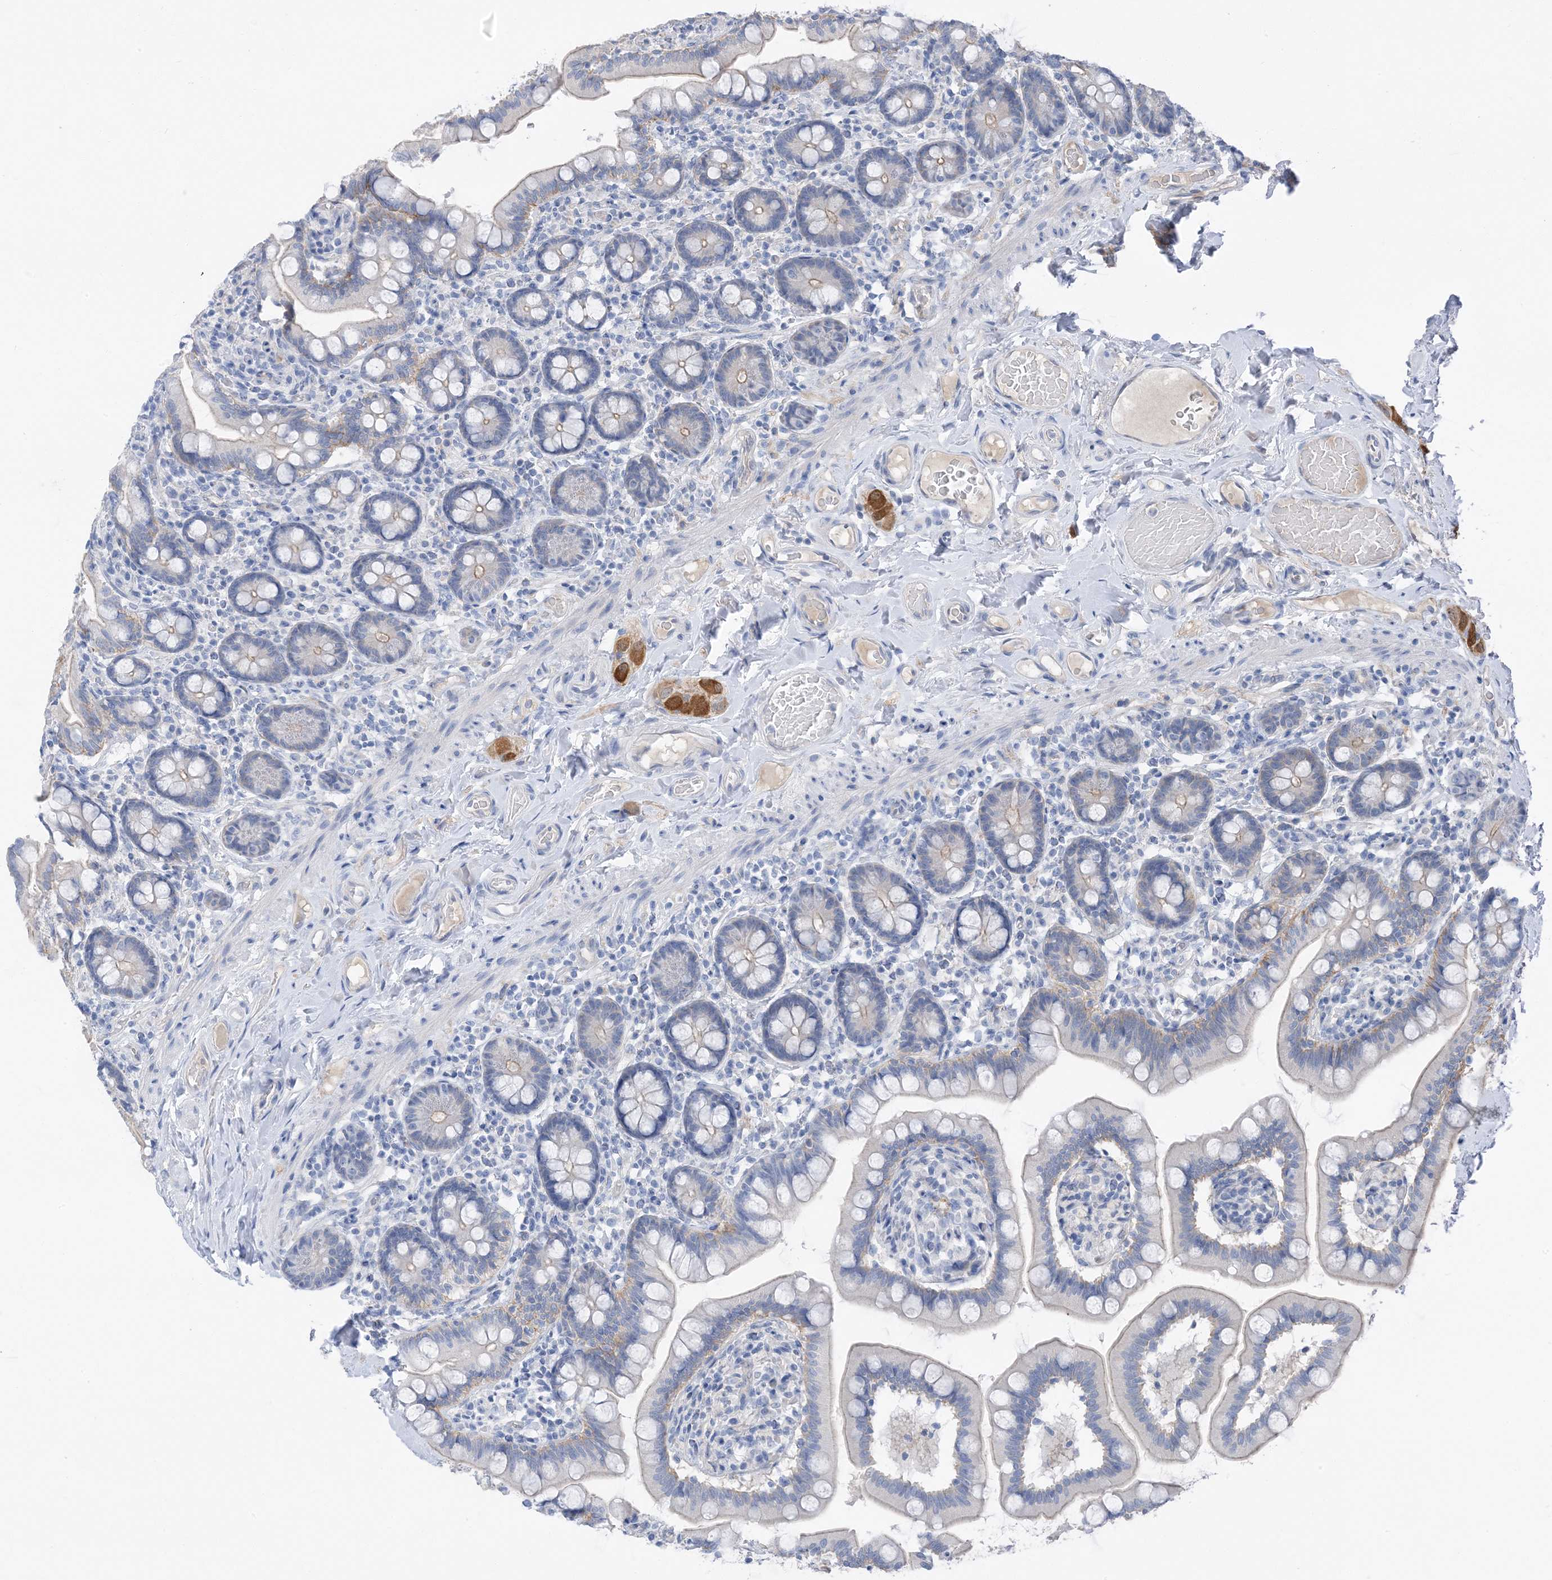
{"staining": {"intensity": "weak", "quantity": "<25%", "location": "cytoplasmic/membranous"}, "tissue": "small intestine", "cell_type": "Glandular cells", "image_type": "normal", "snomed": [{"axis": "morphology", "description": "Normal tissue, NOS"}, {"axis": "topography", "description": "Small intestine"}], "caption": "IHC micrograph of benign small intestine: small intestine stained with DAB (3,3'-diaminobenzidine) displays no significant protein staining in glandular cells. The staining is performed using DAB (3,3'-diaminobenzidine) brown chromogen with nuclei counter-stained in using hematoxylin.", "gene": "NCOA7", "patient": {"sex": "female", "age": 64}}